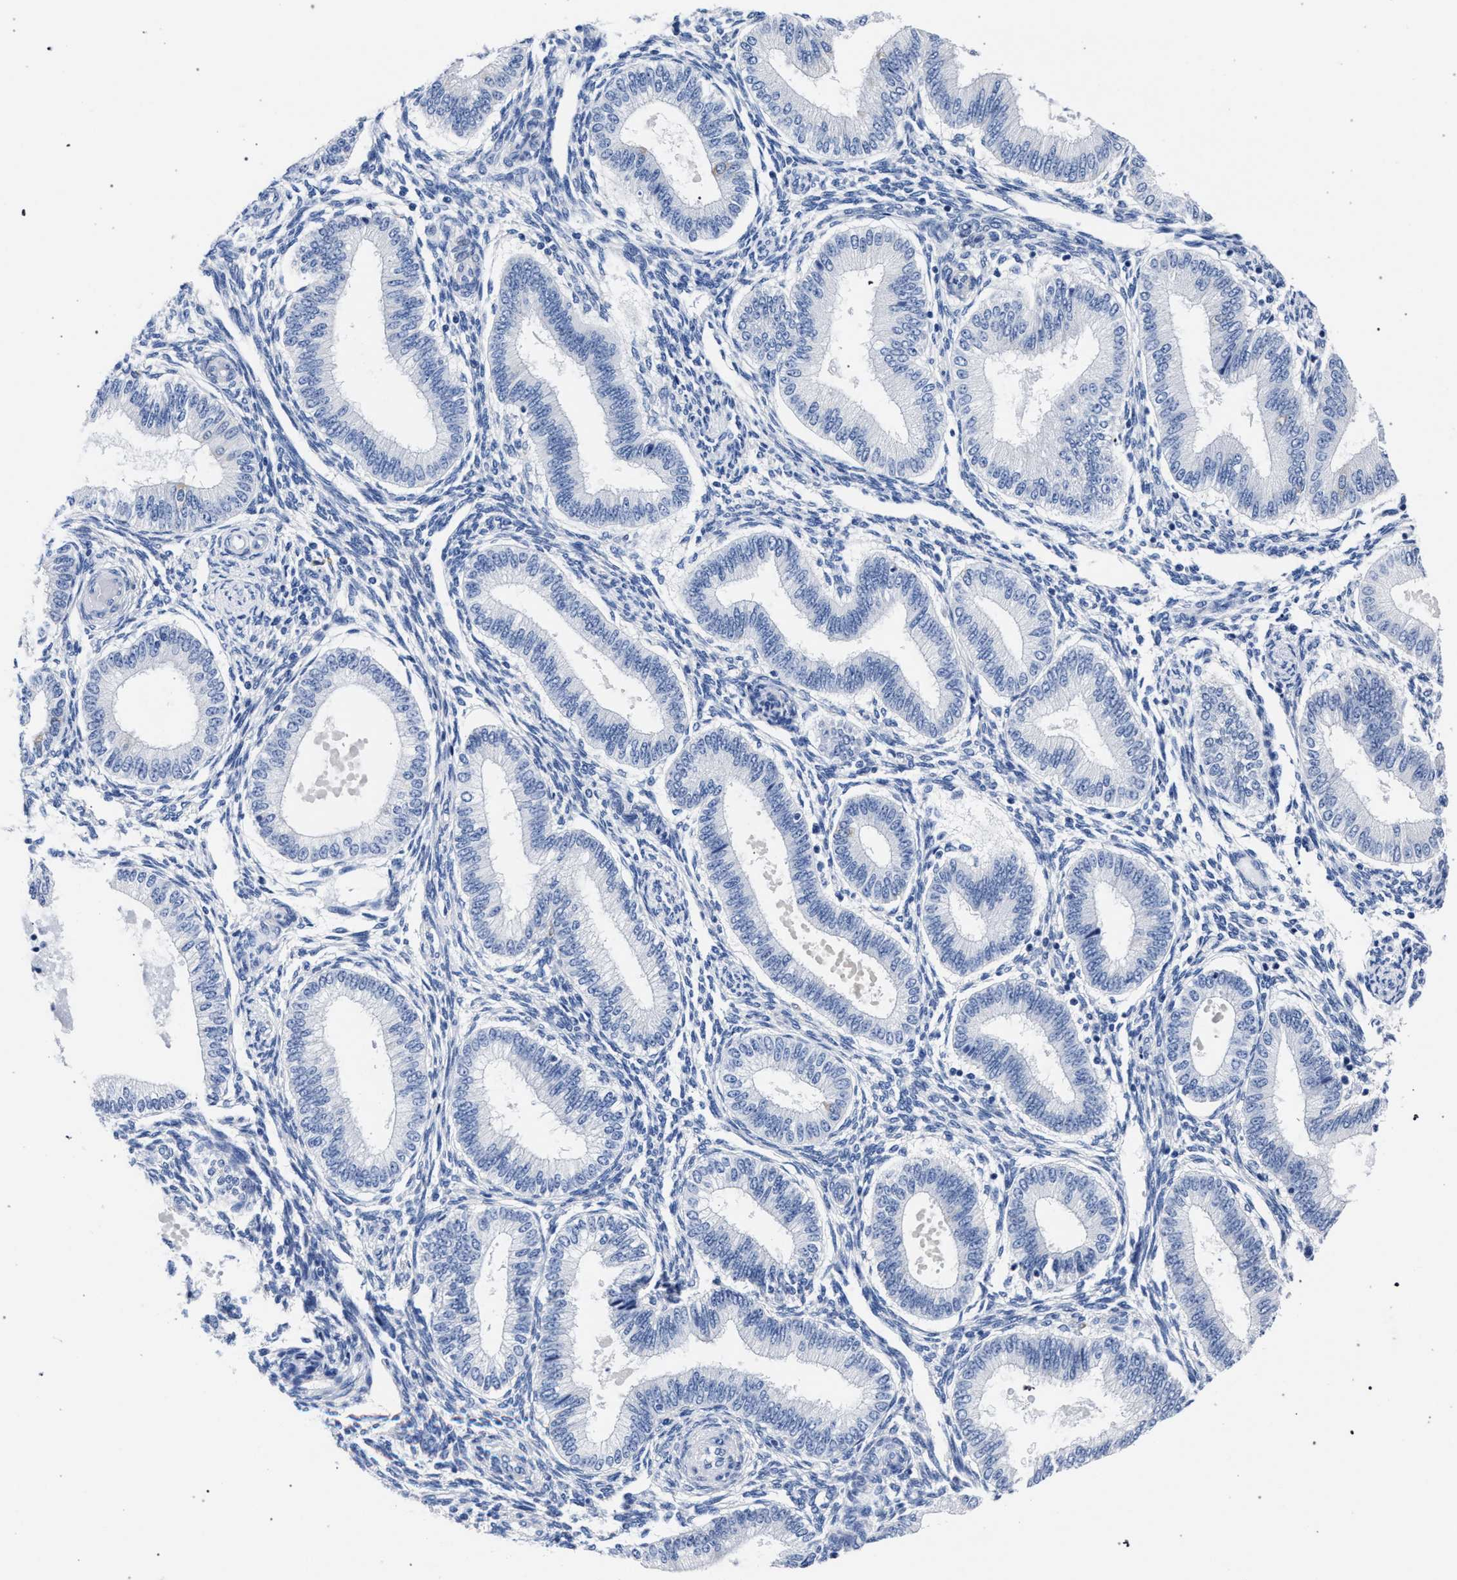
{"staining": {"intensity": "negative", "quantity": "none", "location": "none"}, "tissue": "endometrium", "cell_type": "Cells in endometrial stroma", "image_type": "normal", "snomed": [{"axis": "morphology", "description": "Normal tissue, NOS"}, {"axis": "topography", "description": "Endometrium"}], "caption": "This is a histopathology image of immunohistochemistry (IHC) staining of normal endometrium, which shows no staining in cells in endometrial stroma.", "gene": "AKAP4", "patient": {"sex": "female", "age": 39}}